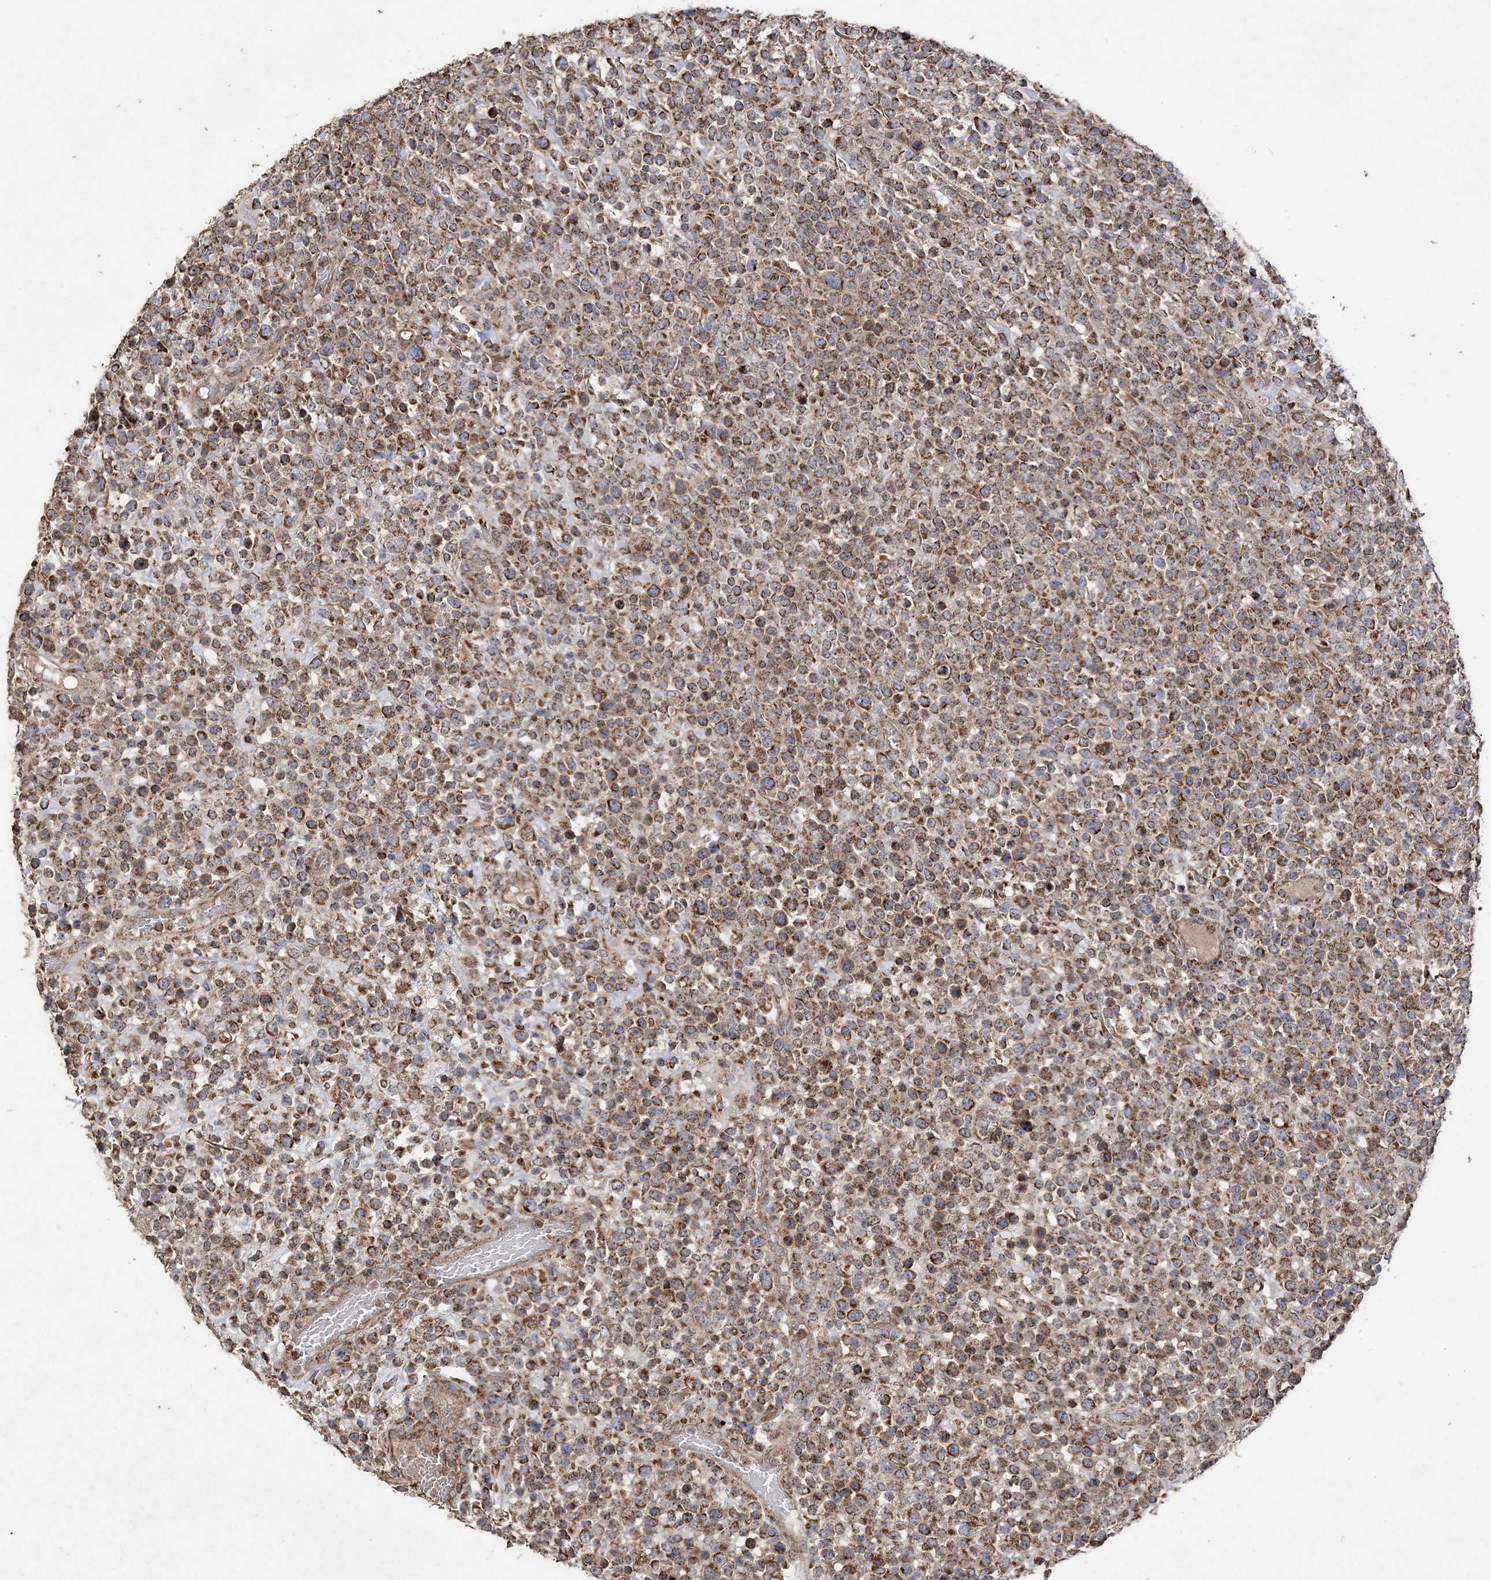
{"staining": {"intensity": "strong", "quantity": ">75%", "location": "cytoplasmic/membranous"}, "tissue": "lymphoma", "cell_type": "Tumor cells", "image_type": "cancer", "snomed": [{"axis": "morphology", "description": "Malignant lymphoma, non-Hodgkin's type, High grade"}, {"axis": "topography", "description": "Colon"}], "caption": "Protein staining of high-grade malignant lymphoma, non-Hodgkin's type tissue reveals strong cytoplasmic/membranous positivity in approximately >75% of tumor cells.", "gene": "POC5", "patient": {"sex": "female", "age": 53}}